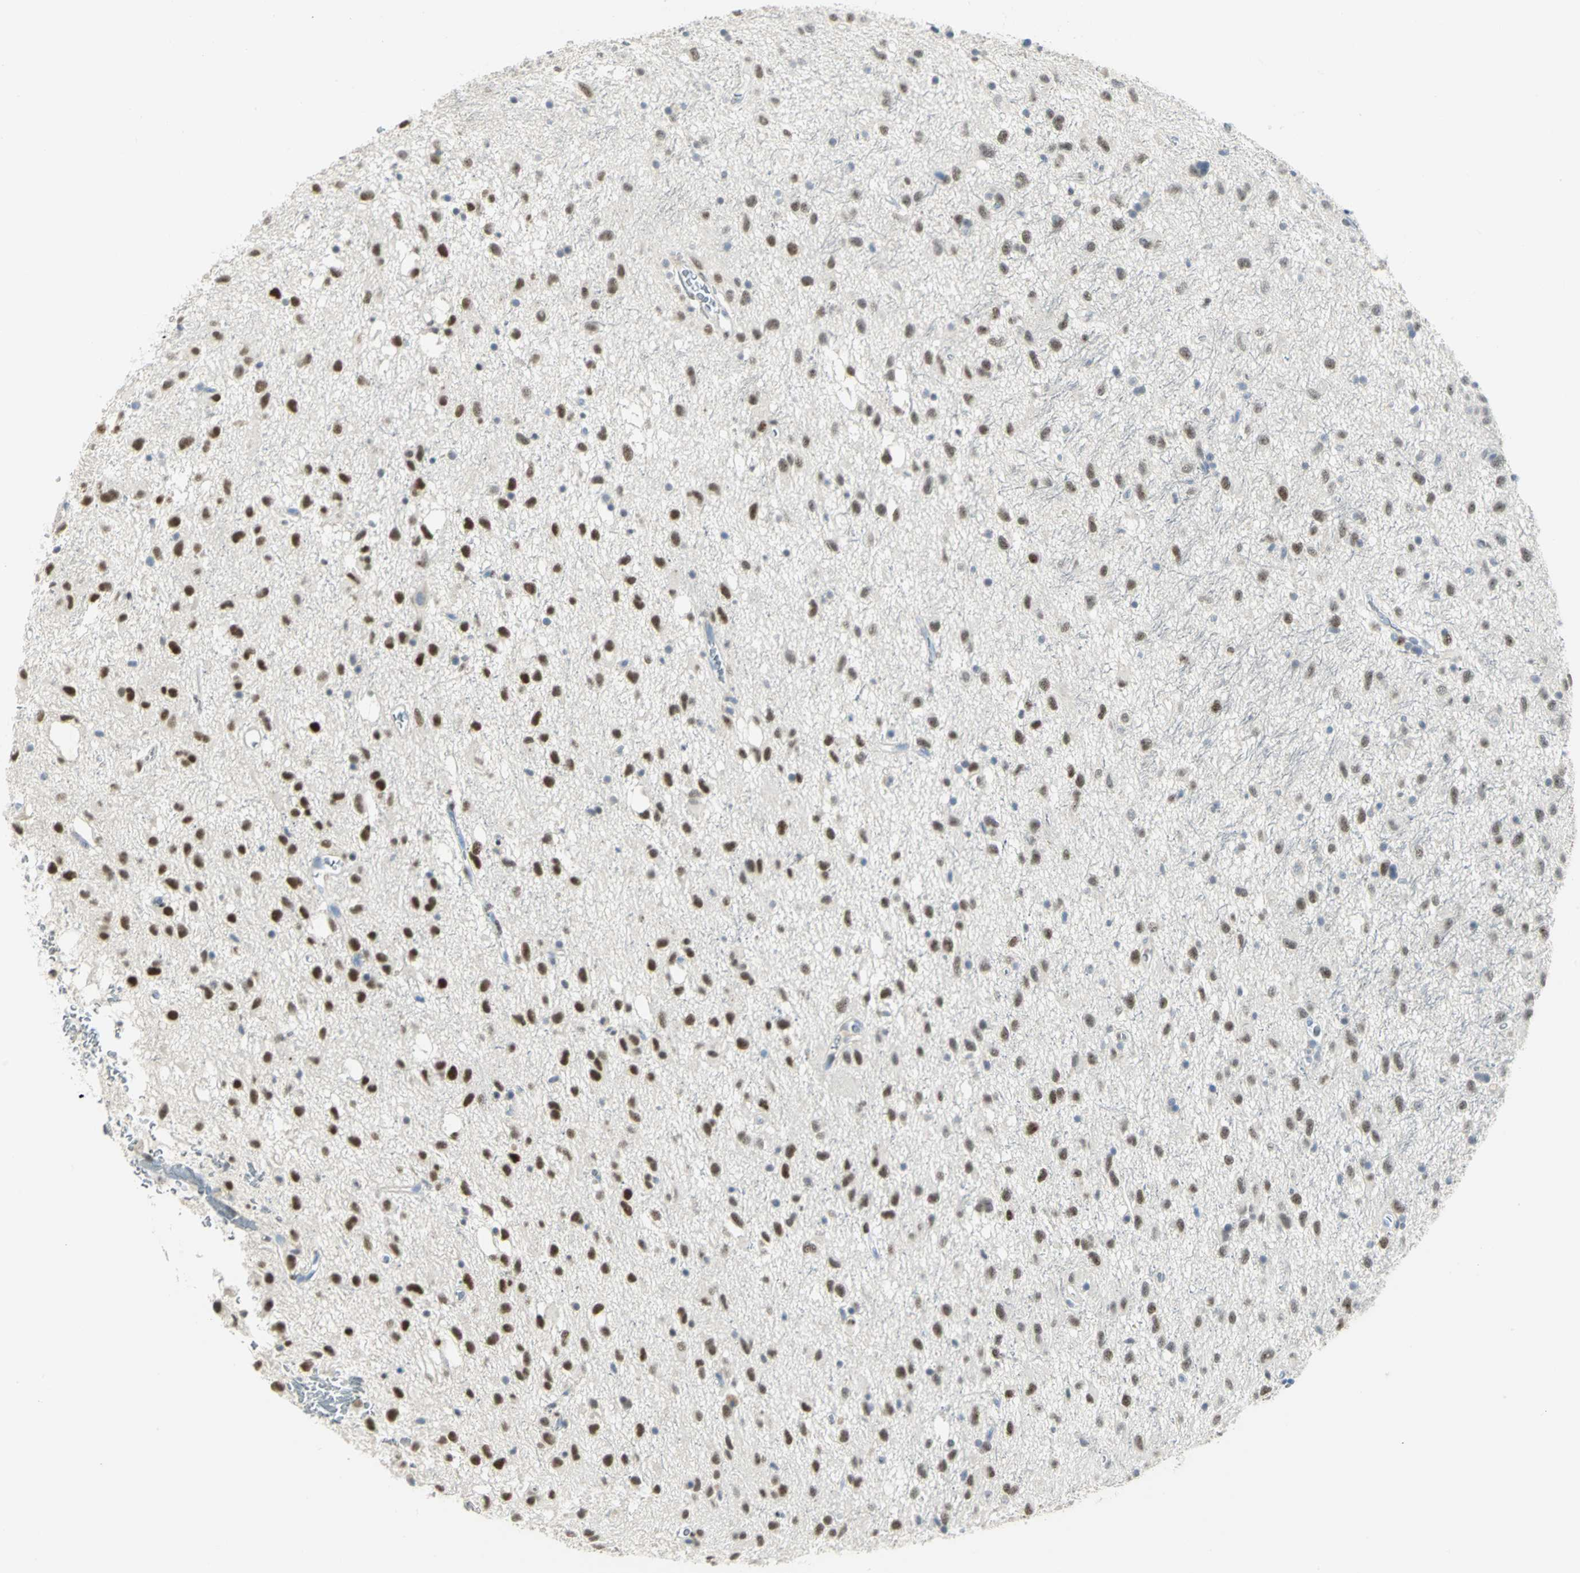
{"staining": {"intensity": "strong", "quantity": ">75%", "location": "nuclear"}, "tissue": "glioma", "cell_type": "Tumor cells", "image_type": "cancer", "snomed": [{"axis": "morphology", "description": "Glioma, malignant, Low grade"}, {"axis": "topography", "description": "Brain"}], "caption": "Tumor cells display strong nuclear staining in about >75% of cells in malignant low-grade glioma.", "gene": "BCL6", "patient": {"sex": "male", "age": 77}}